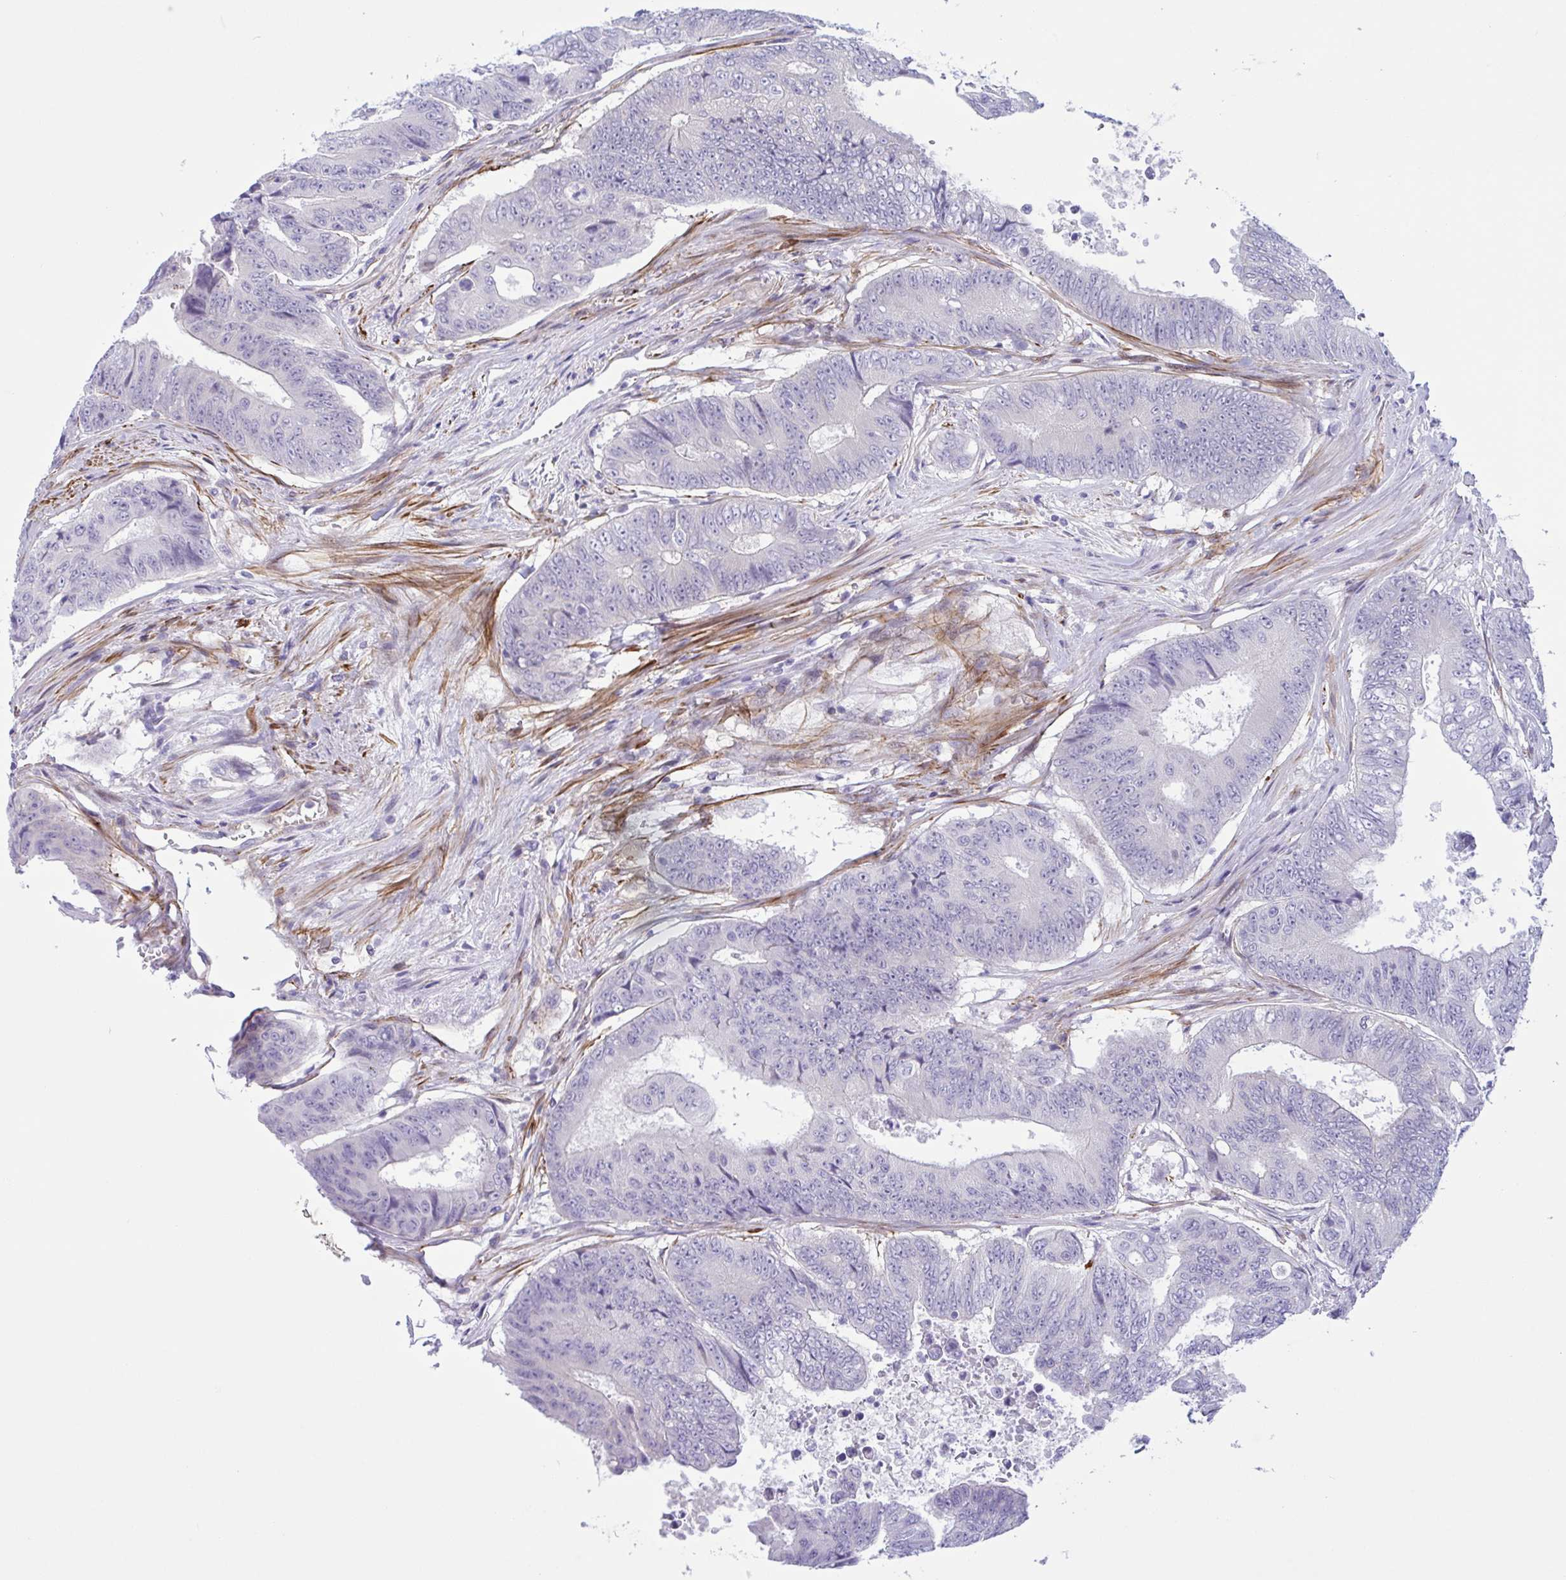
{"staining": {"intensity": "negative", "quantity": "none", "location": "none"}, "tissue": "colorectal cancer", "cell_type": "Tumor cells", "image_type": "cancer", "snomed": [{"axis": "morphology", "description": "Adenocarcinoma, NOS"}, {"axis": "topography", "description": "Colon"}], "caption": "A micrograph of human colorectal cancer is negative for staining in tumor cells.", "gene": "AHCYL2", "patient": {"sex": "female", "age": 48}}